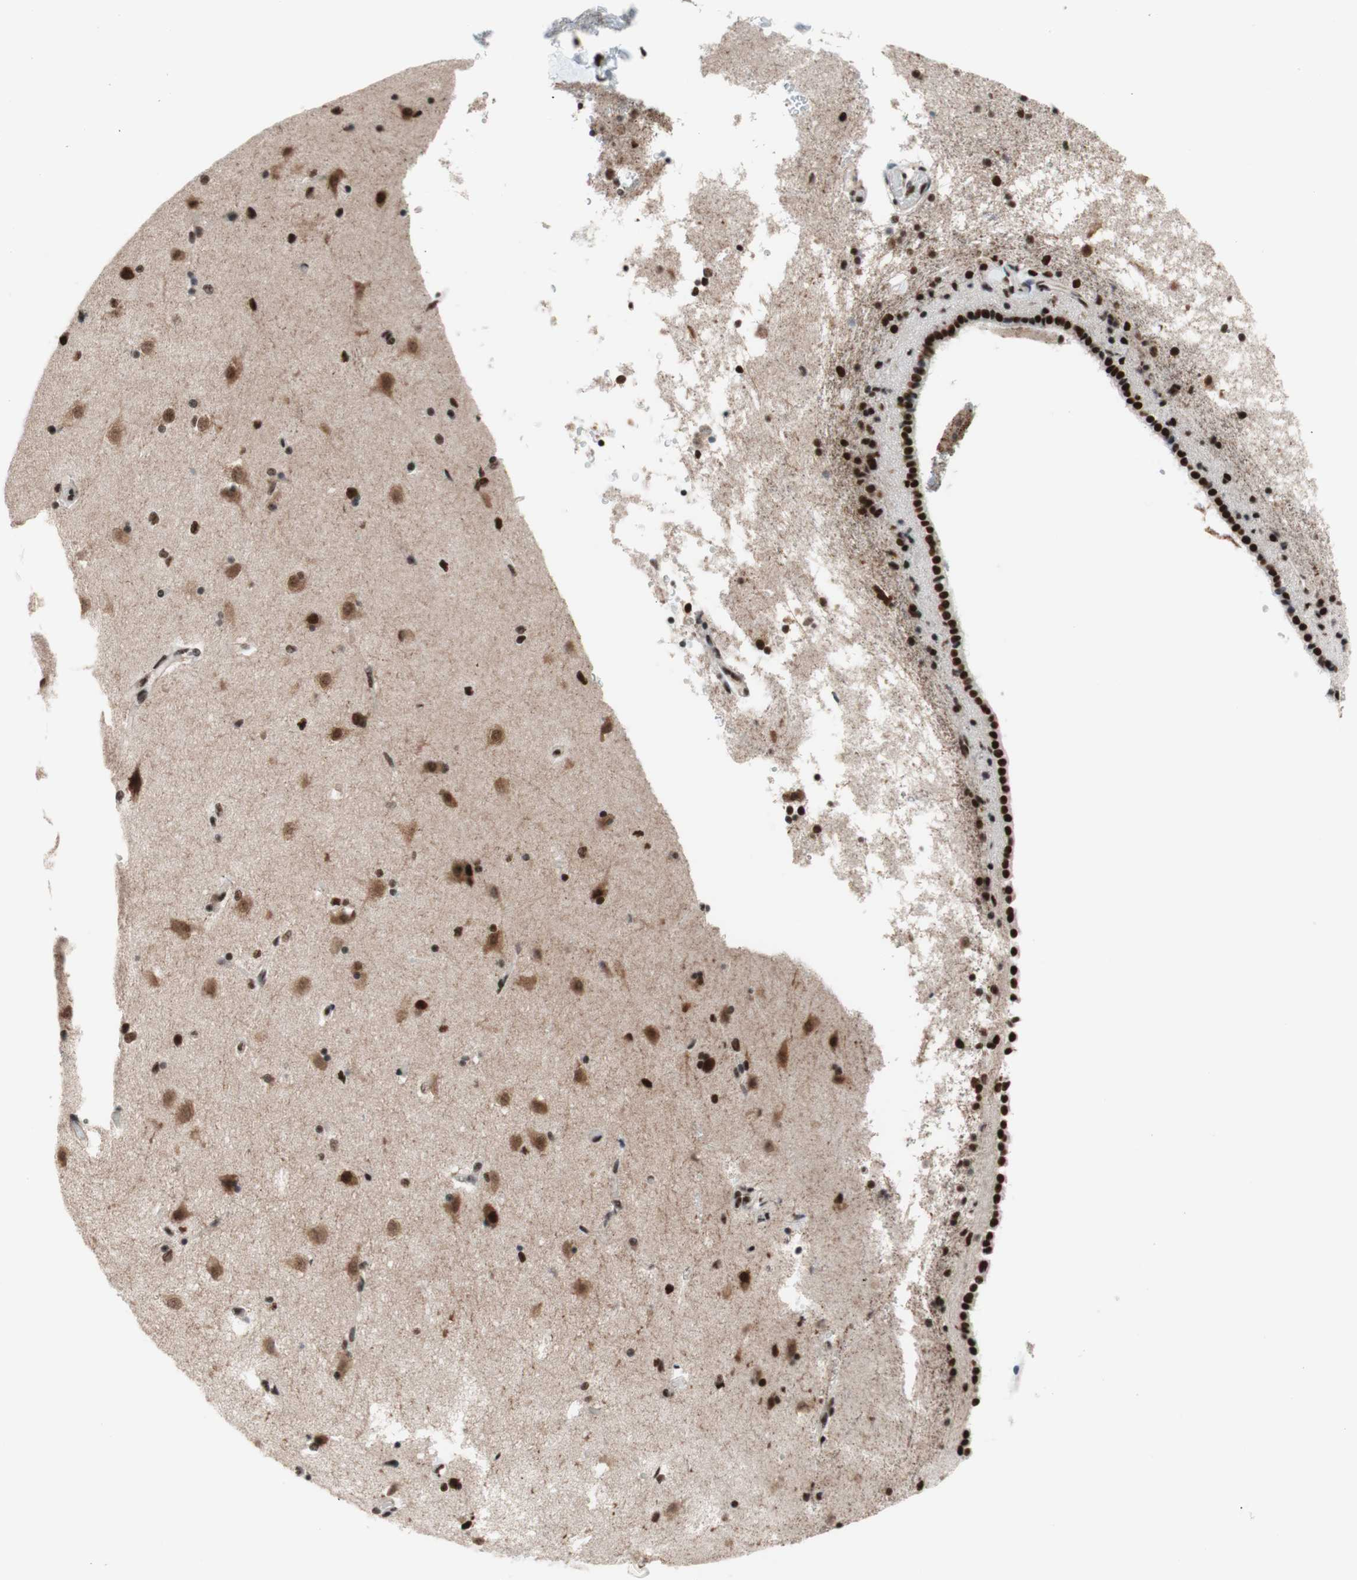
{"staining": {"intensity": "strong", "quantity": ">75%", "location": "nuclear"}, "tissue": "caudate", "cell_type": "Glial cells", "image_type": "normal", "snomed": [{"axis": "morphology", "description": "Normal tissue, NOS"}, {"axis": "topography", "description": "Lateral ventricle wall"}], "caption": "Glial cells exhibit strong nuclear positivity in approximately >75% of cells in unremarkable caudate.", "gene": "PRPF19", "patient": {"sex": "female", "age": 19}}